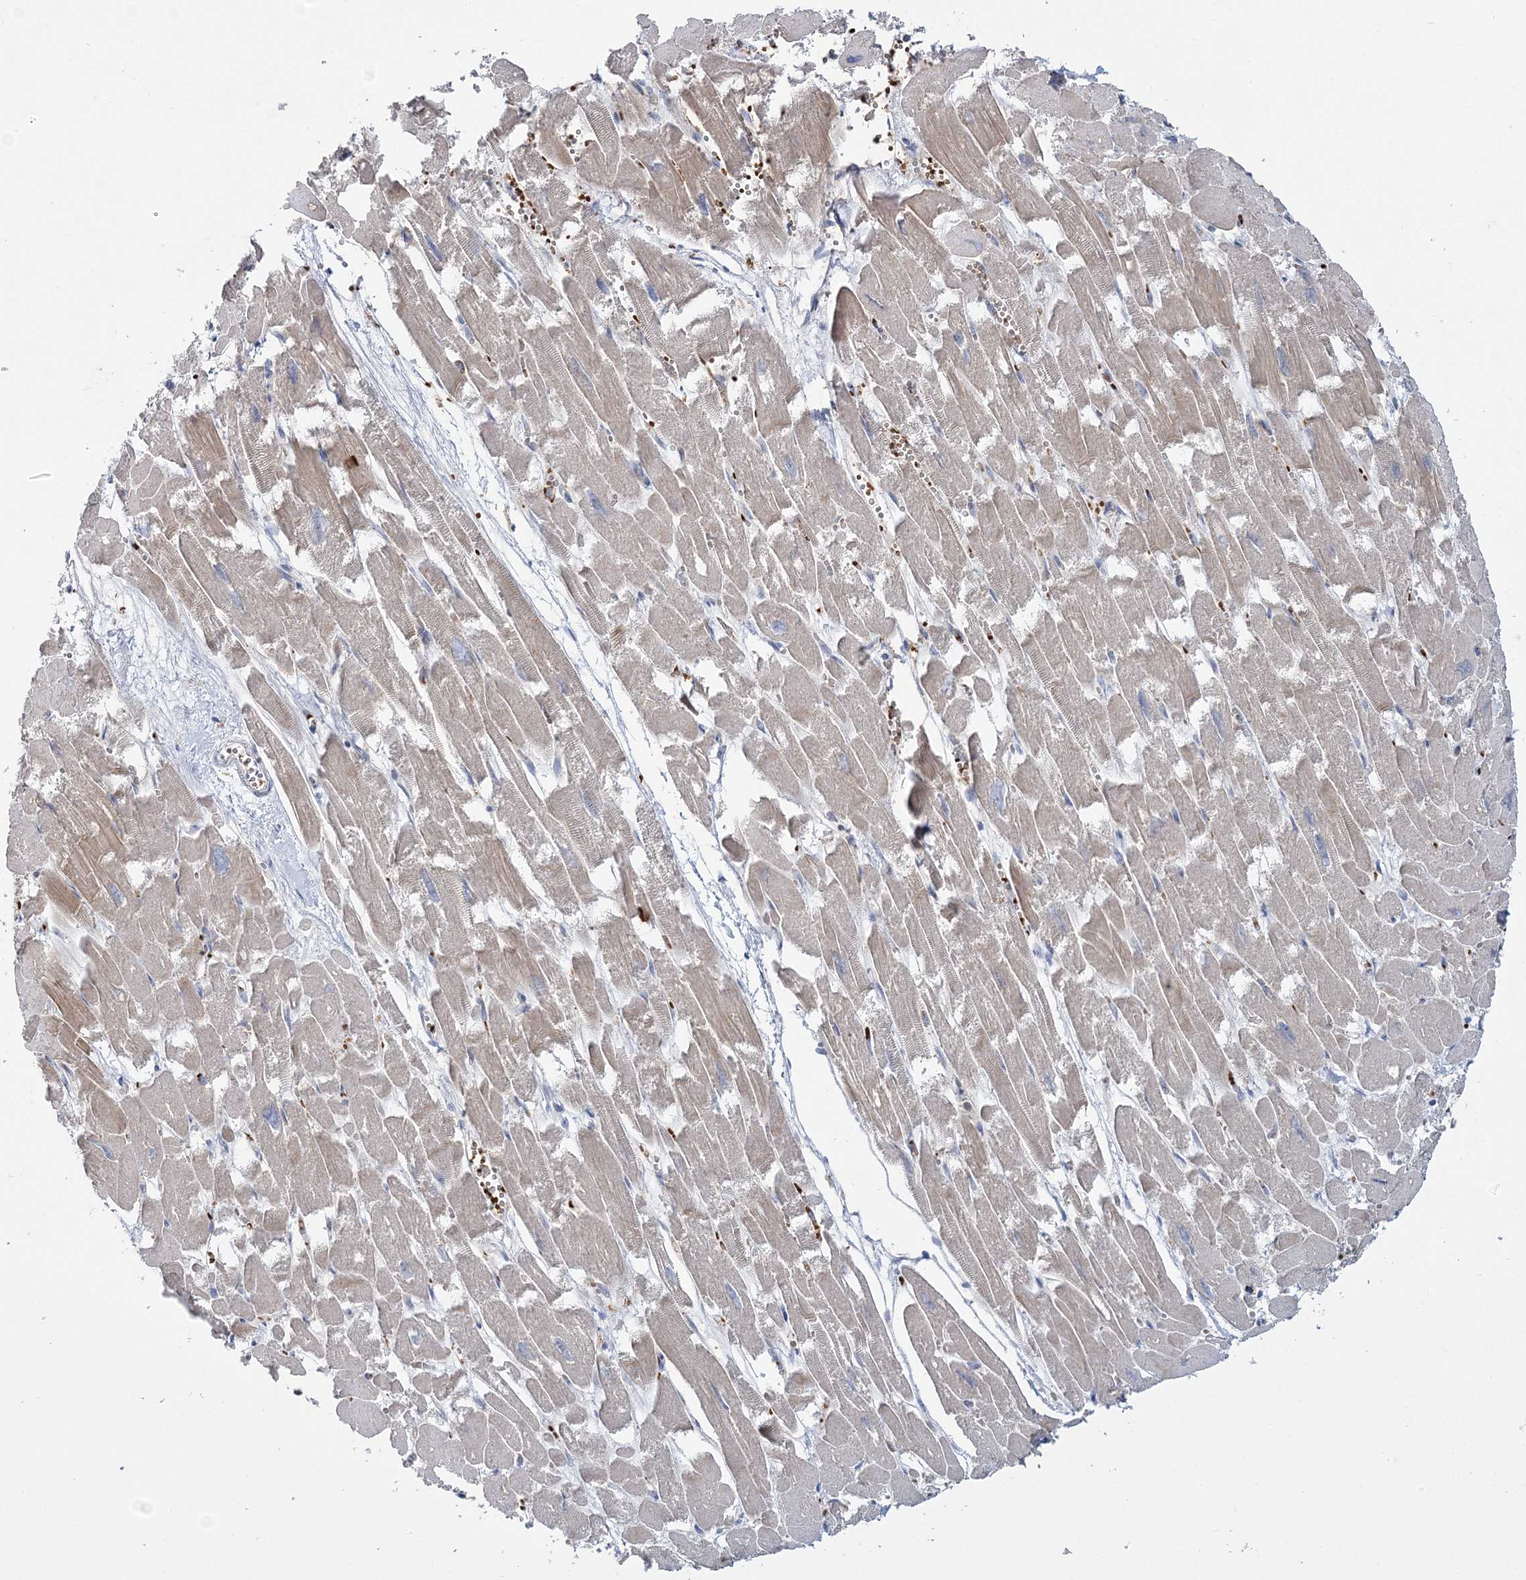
{"staining": {"intensity": "weak", "quantity": "<25%", "location": "cytoplasmic/membranous"}, "tissue": "heart muscle", "cell_type": "Cardiomyocytes", "image_type": "normal", "snomed": [{"axis": "morphology", "description": "Normal tissue, NOS"}, {"axis": "topography", "description": "Heart"}], "caption": "Immunohistochemistry (IHC) photomicrograph of unremarkable heart muscle stained for a protein (brown), which reveals no staining in cardiomyocytes.", "gene": "ATP11B", "patient": {"sex": "male", "age": 54}}